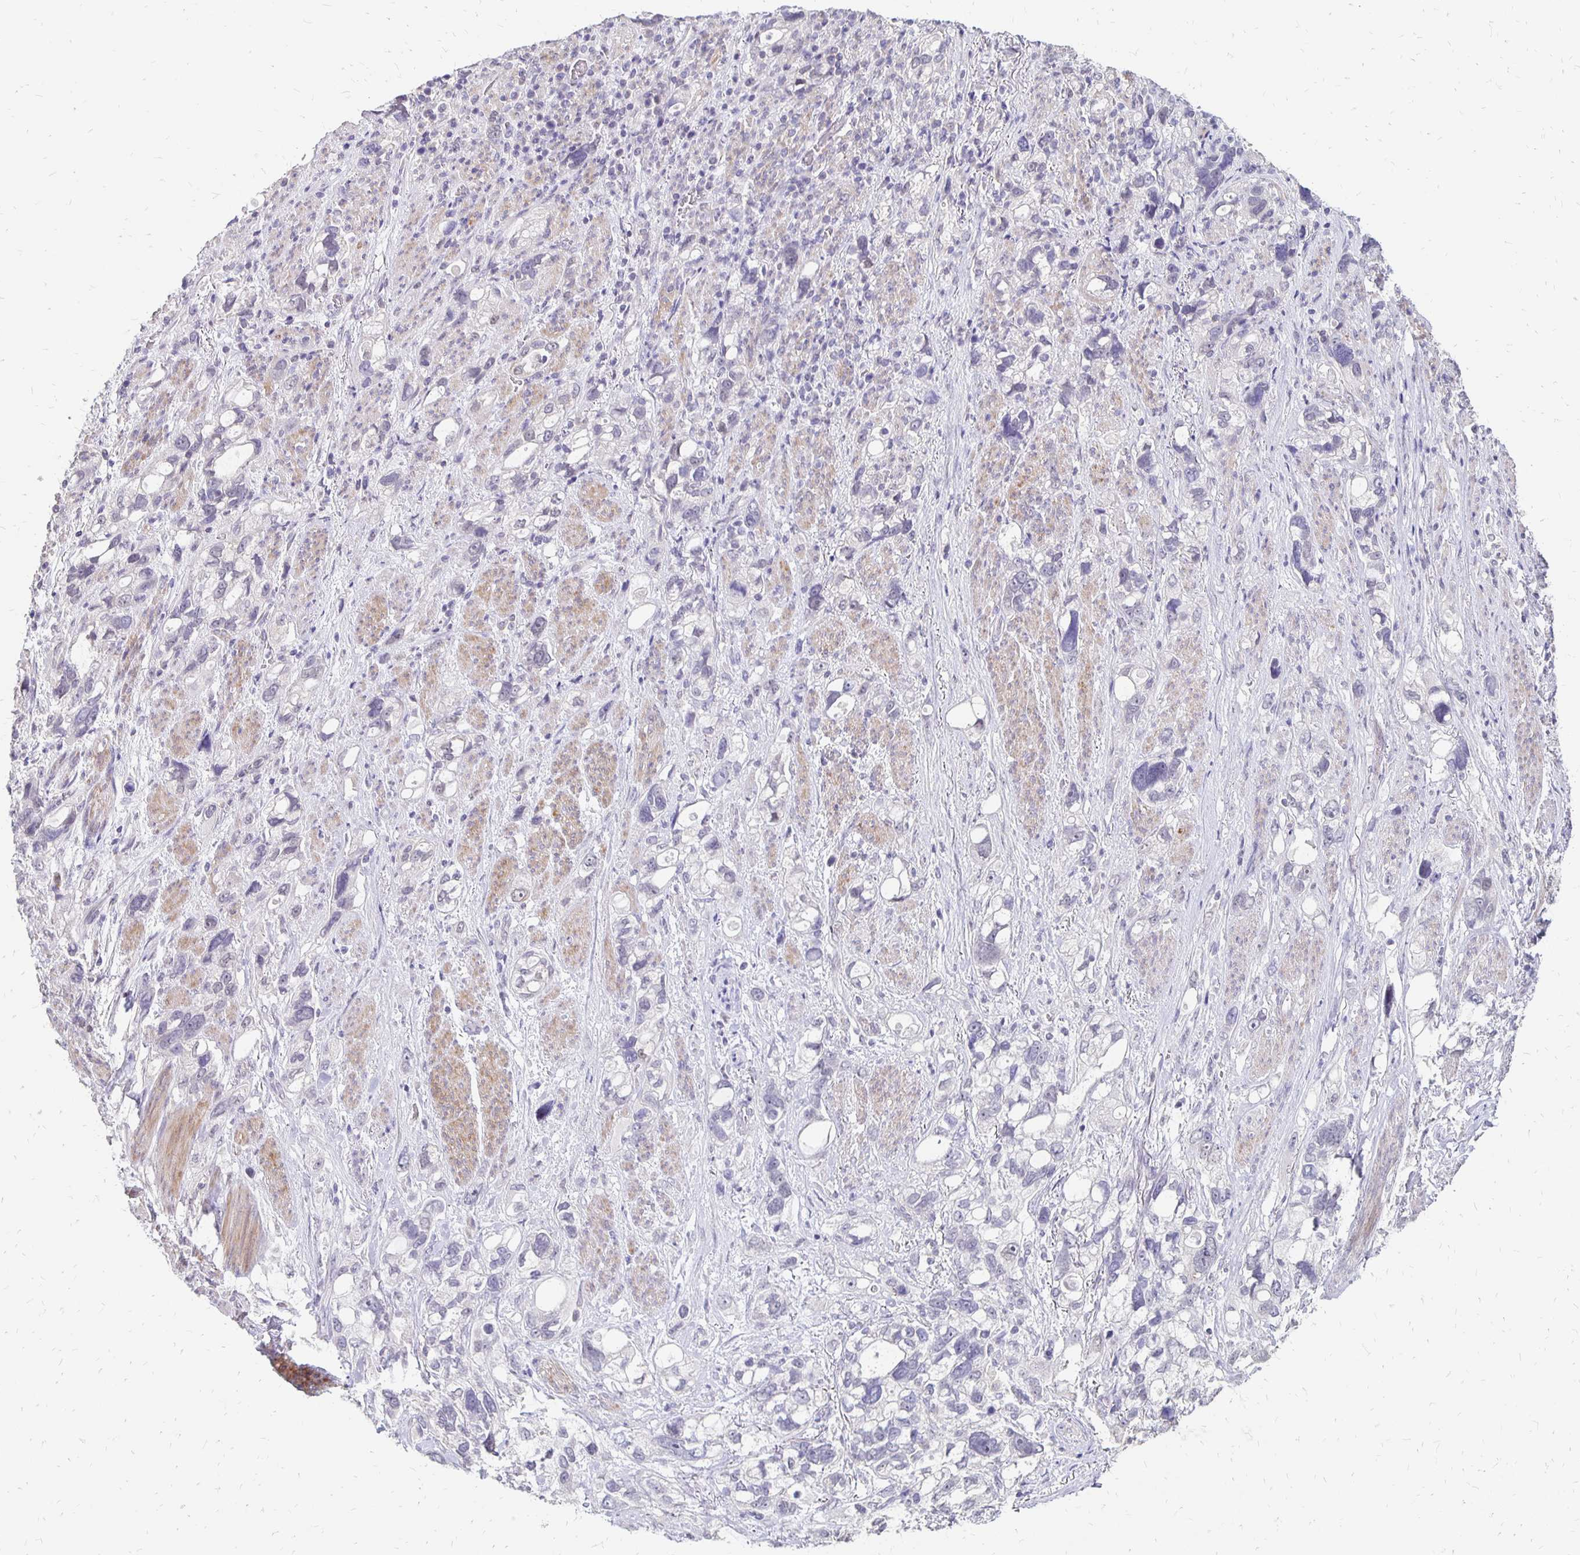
{"staining": {"intensity": "negative", "quantity": "none", "location": "none"}, "tissue": "stomach cancer", "cell_type": "Tumor cells", "image_type": "cancer", "snomed": [{"axis": "morphology", "description": "Adenocarcinoma, NOS"}, {"axis": "topography", "description": "Stomach, upper"}], "caption": "Immunohistochemistry (IHC) micrograph of neoplastic tissue: stomach adenocarcinoma stained with DAB exhibits no significant protein expression in tumor cells.", "gene": "ATOSB", "patient": {"sex": "female", "age": 81}}